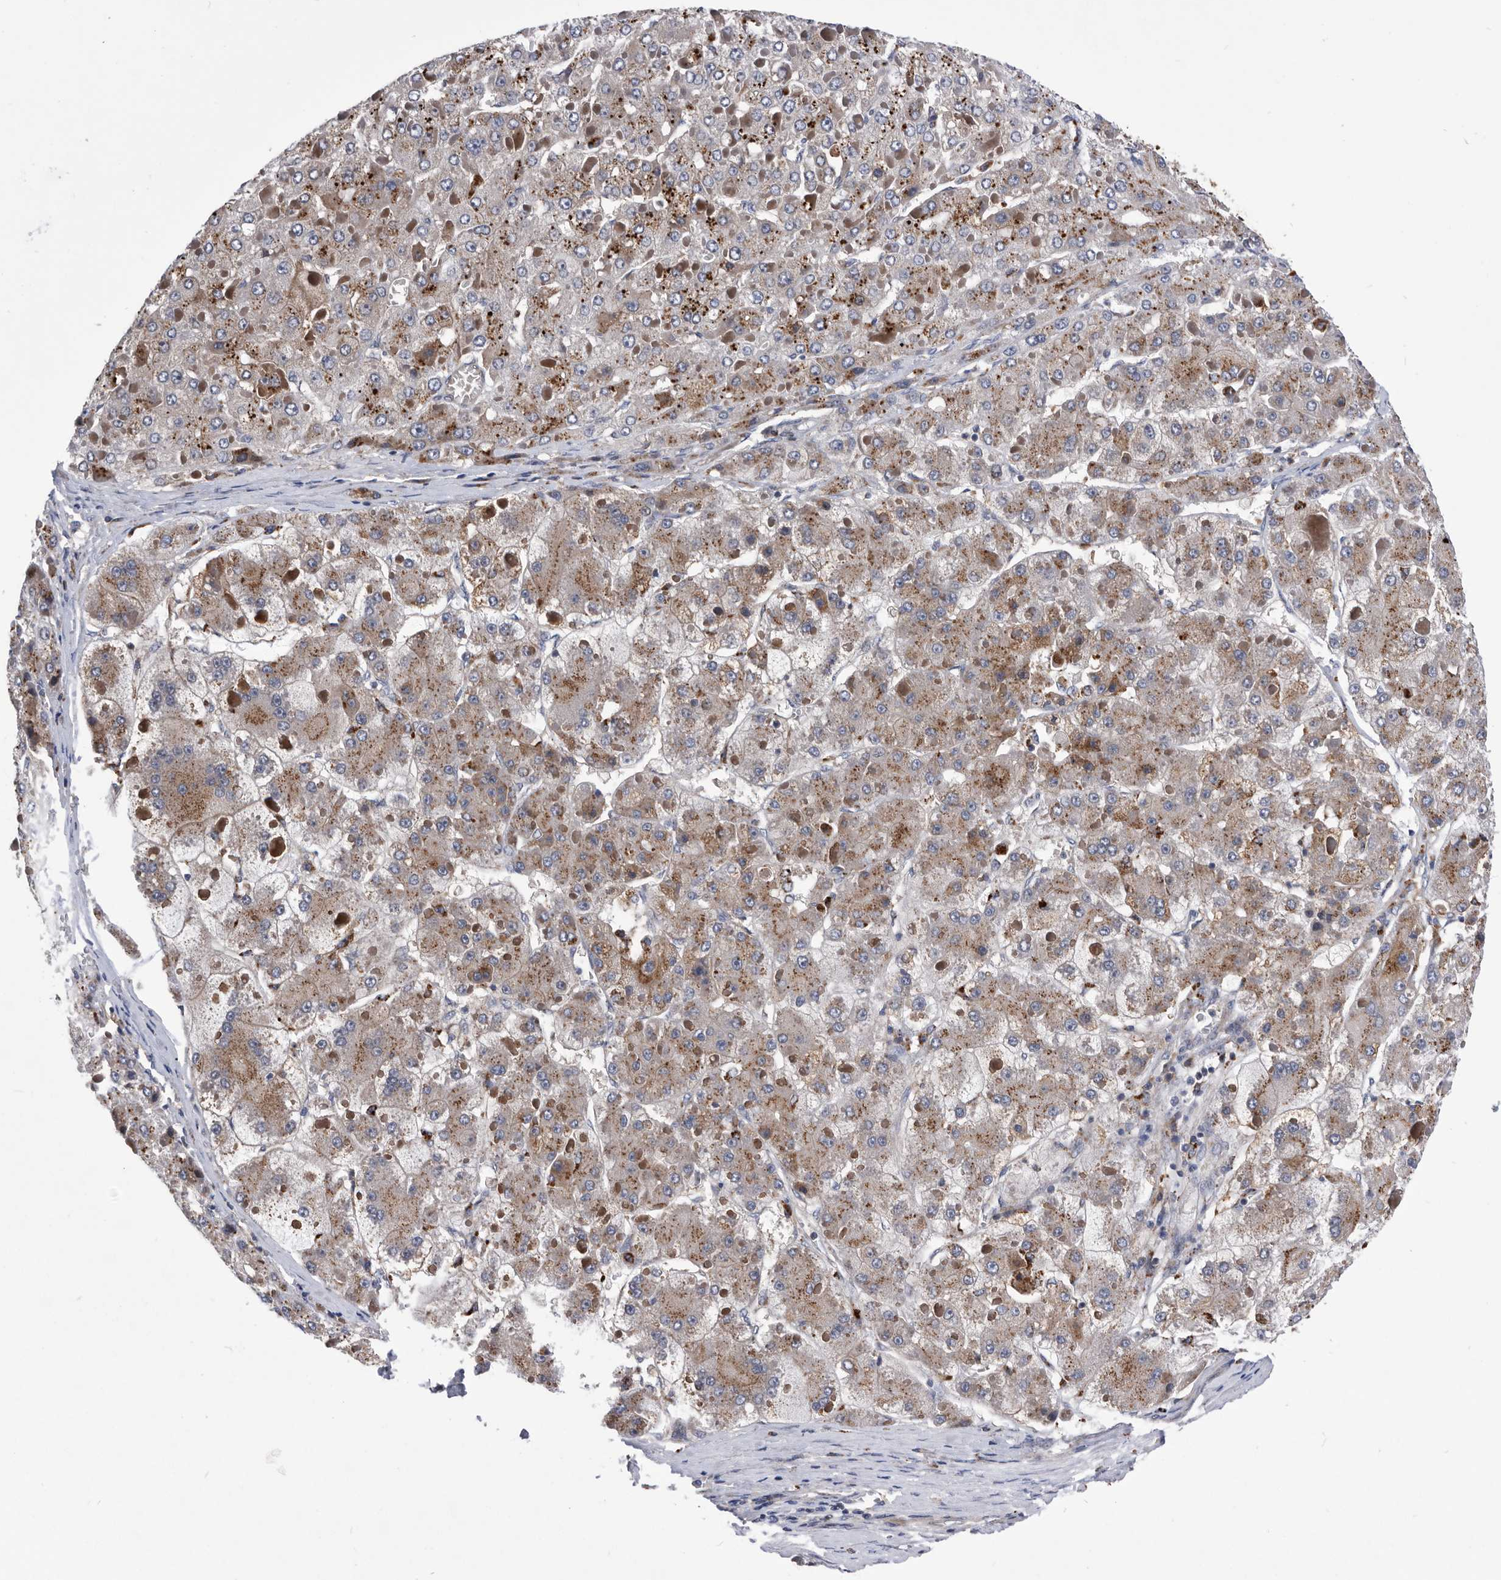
{"staining": {"intensity": "moderate", "quantity": ">75%", "location": "cytoplasmic/membranous"}, "tissue": "liver cancer", "cell_type": "Tumor cells", "image_type": "cancer", "snomed": [{"axis": "morphology", "description": "Carcinoma, Hepatocellular, NOS"}, {"axis": "topography", "description": "Liver"}], "caption": "There is medium levels of moderate cytoplasmic/membranous expression in tumor cells of liver cancer (hepatocellular carcinoma), as demonstrated by immunohistochemical staining (brown color).", "gene": "BAIAP3", "patient": {"sex": "female", "age": 73}}